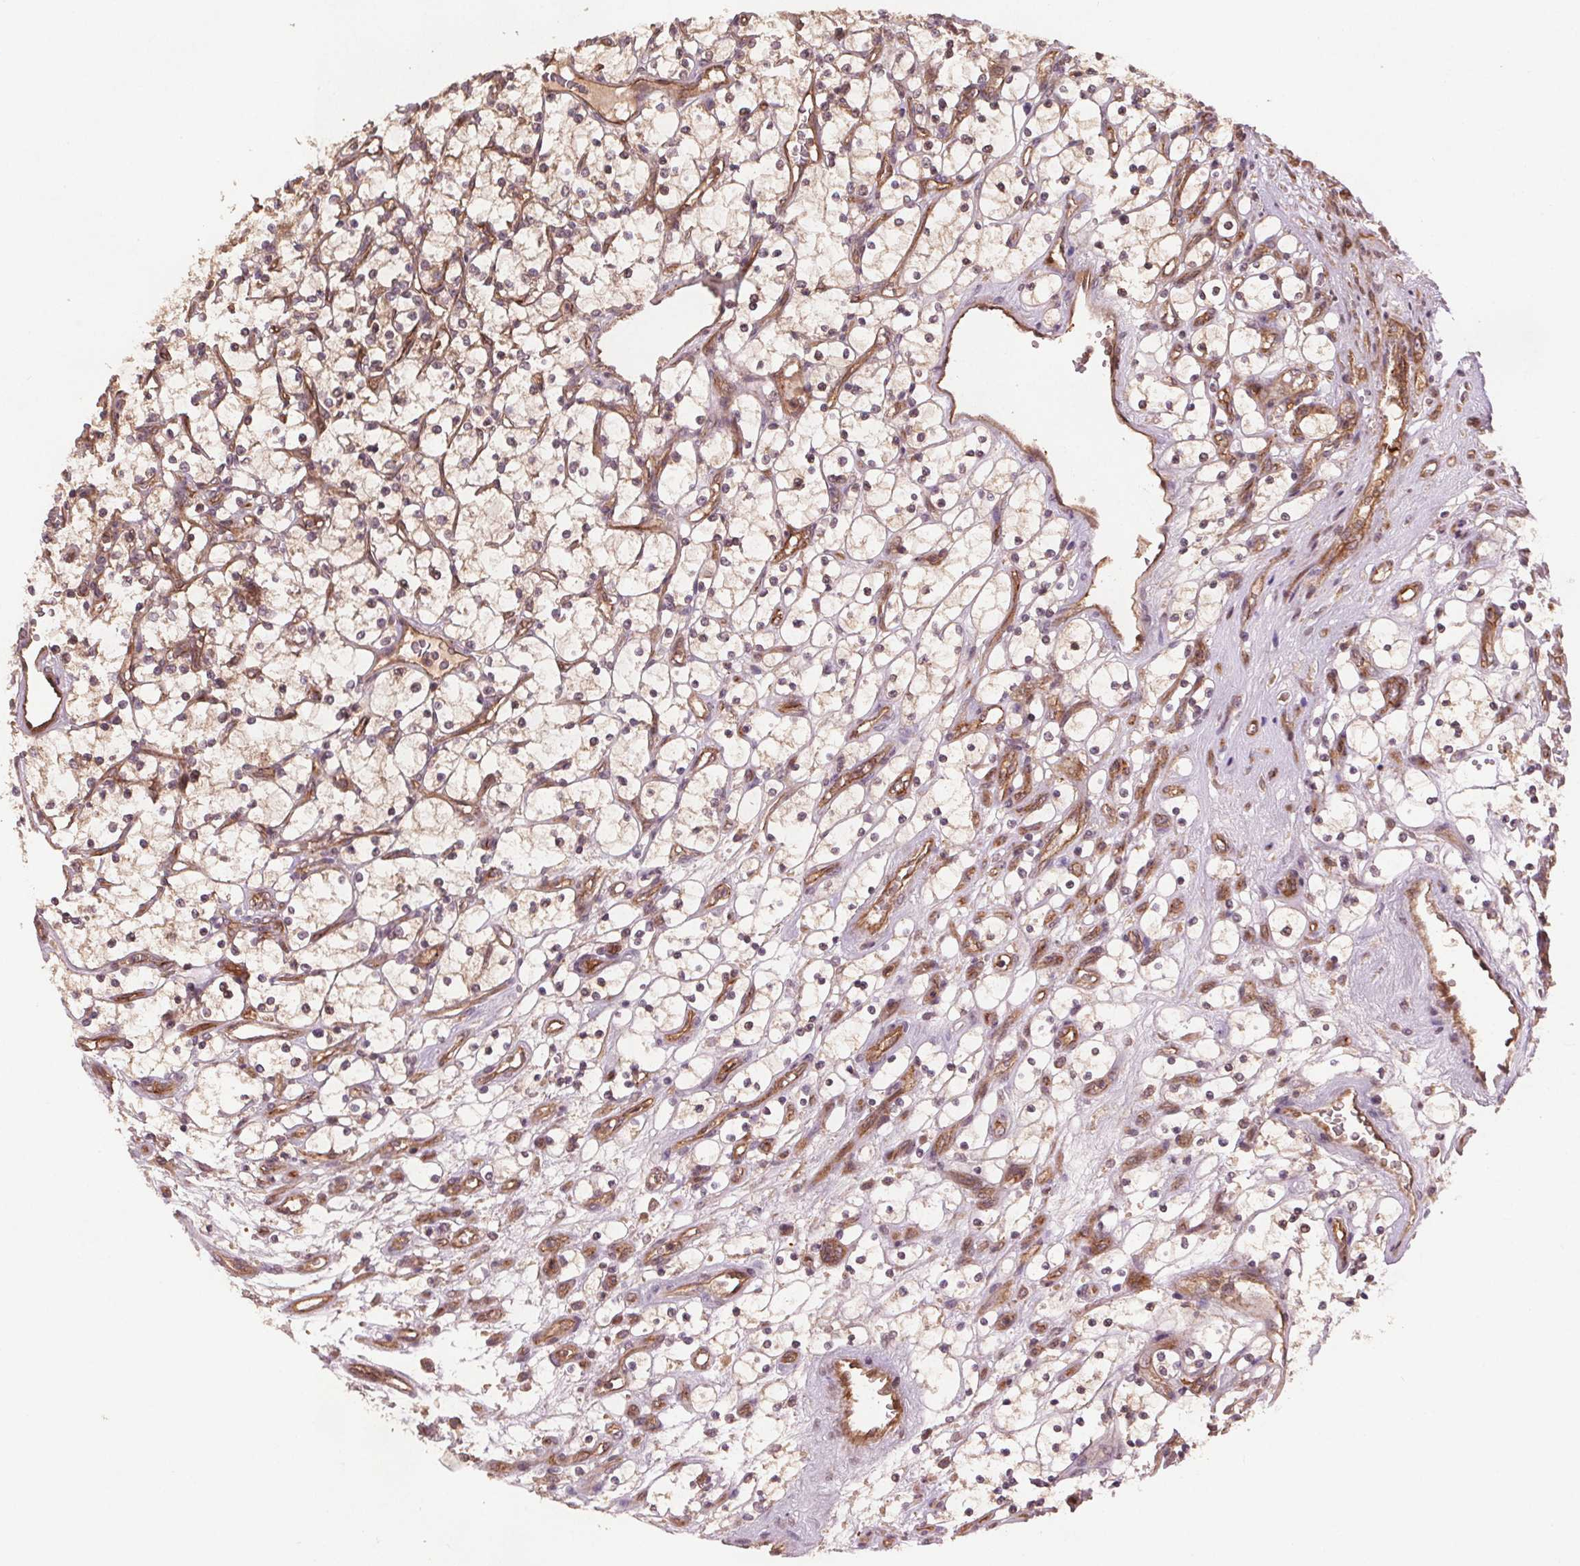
{"staining": {"intensity": "weak", "quantity": "<25%", "location": "cytoplasmic/membranous"}, "tissue": "renal cancer", "cell_type": "Tumor cells", "image_type": "cancer", "snomed": [{"axis": "morphology", "description": "Adenocarcinoma, NOS"}, {"axis": "topography", "description": "Kidney"}], "caption": "This is a micrograph of immunohistochemistry (IHC) staining of renal cancer (adenocarcinoma), which shows no positivity in tumor cells. Brightfield microscopy of immunohistochemistry (IHC) stained with DAB (brown) and hematoxylin (blue), captured at high magnification.", "gene": "SEC14L2", "patient": {"sex": "female", "age": 69}}